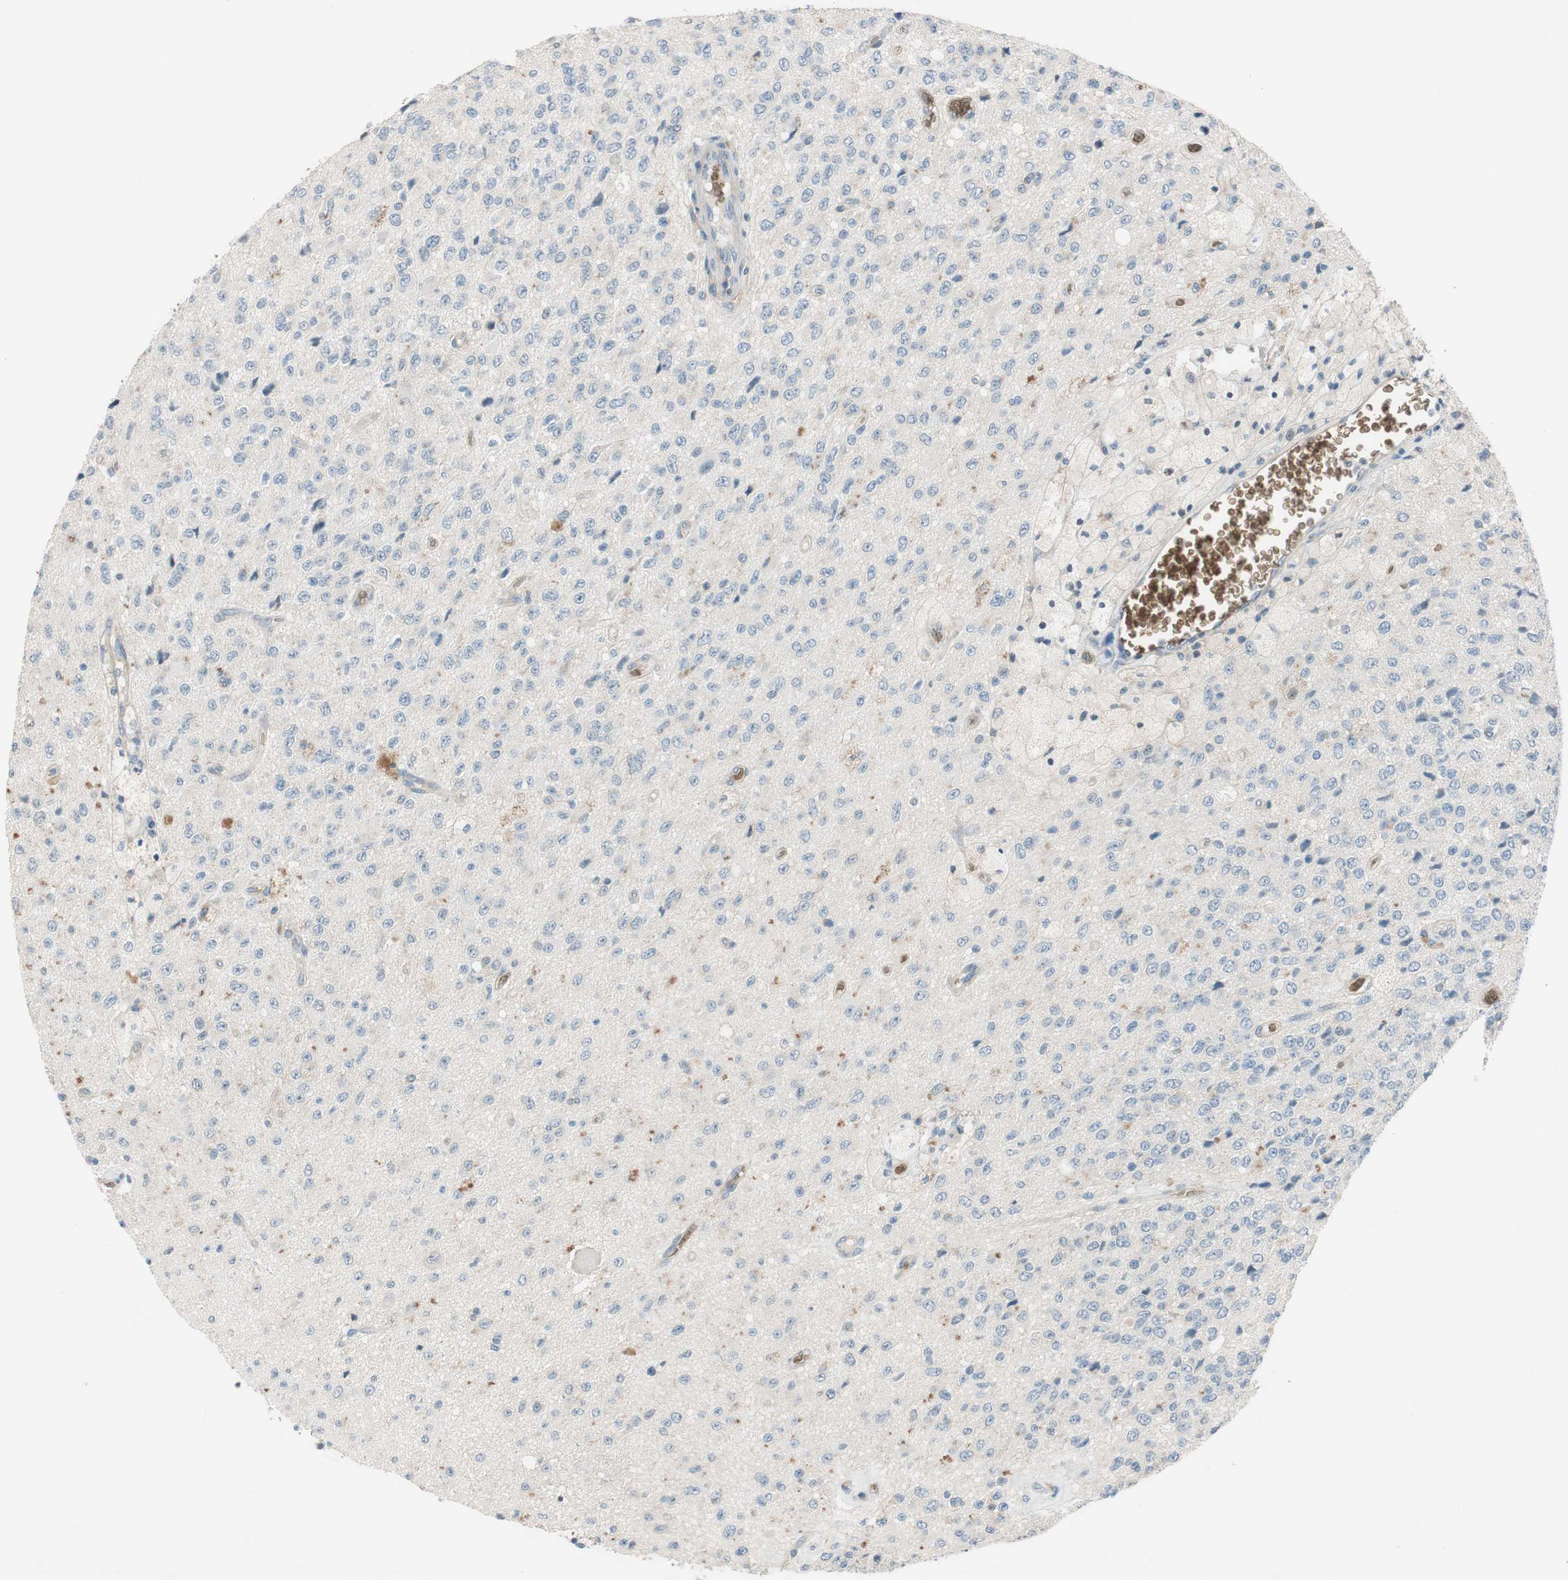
{"staining": {"intensity": "negative", "quantity": "none", "location": "none"}, "tissue": "glioma", "cell_type": "Tumor cells", "image_type": "cancer", "snomed": [{"axis": "morphology", "description": "Glioma, malignant, High grade"}, {"axis": "topography", "description": "pancreas cauda"}], "caption": "This is an IHC histopathology image of malignant glioma (high-grade). There is no staining in tumor cells.", "gene": "GYPC", "patient": {"sex": "male", "age": 60}}